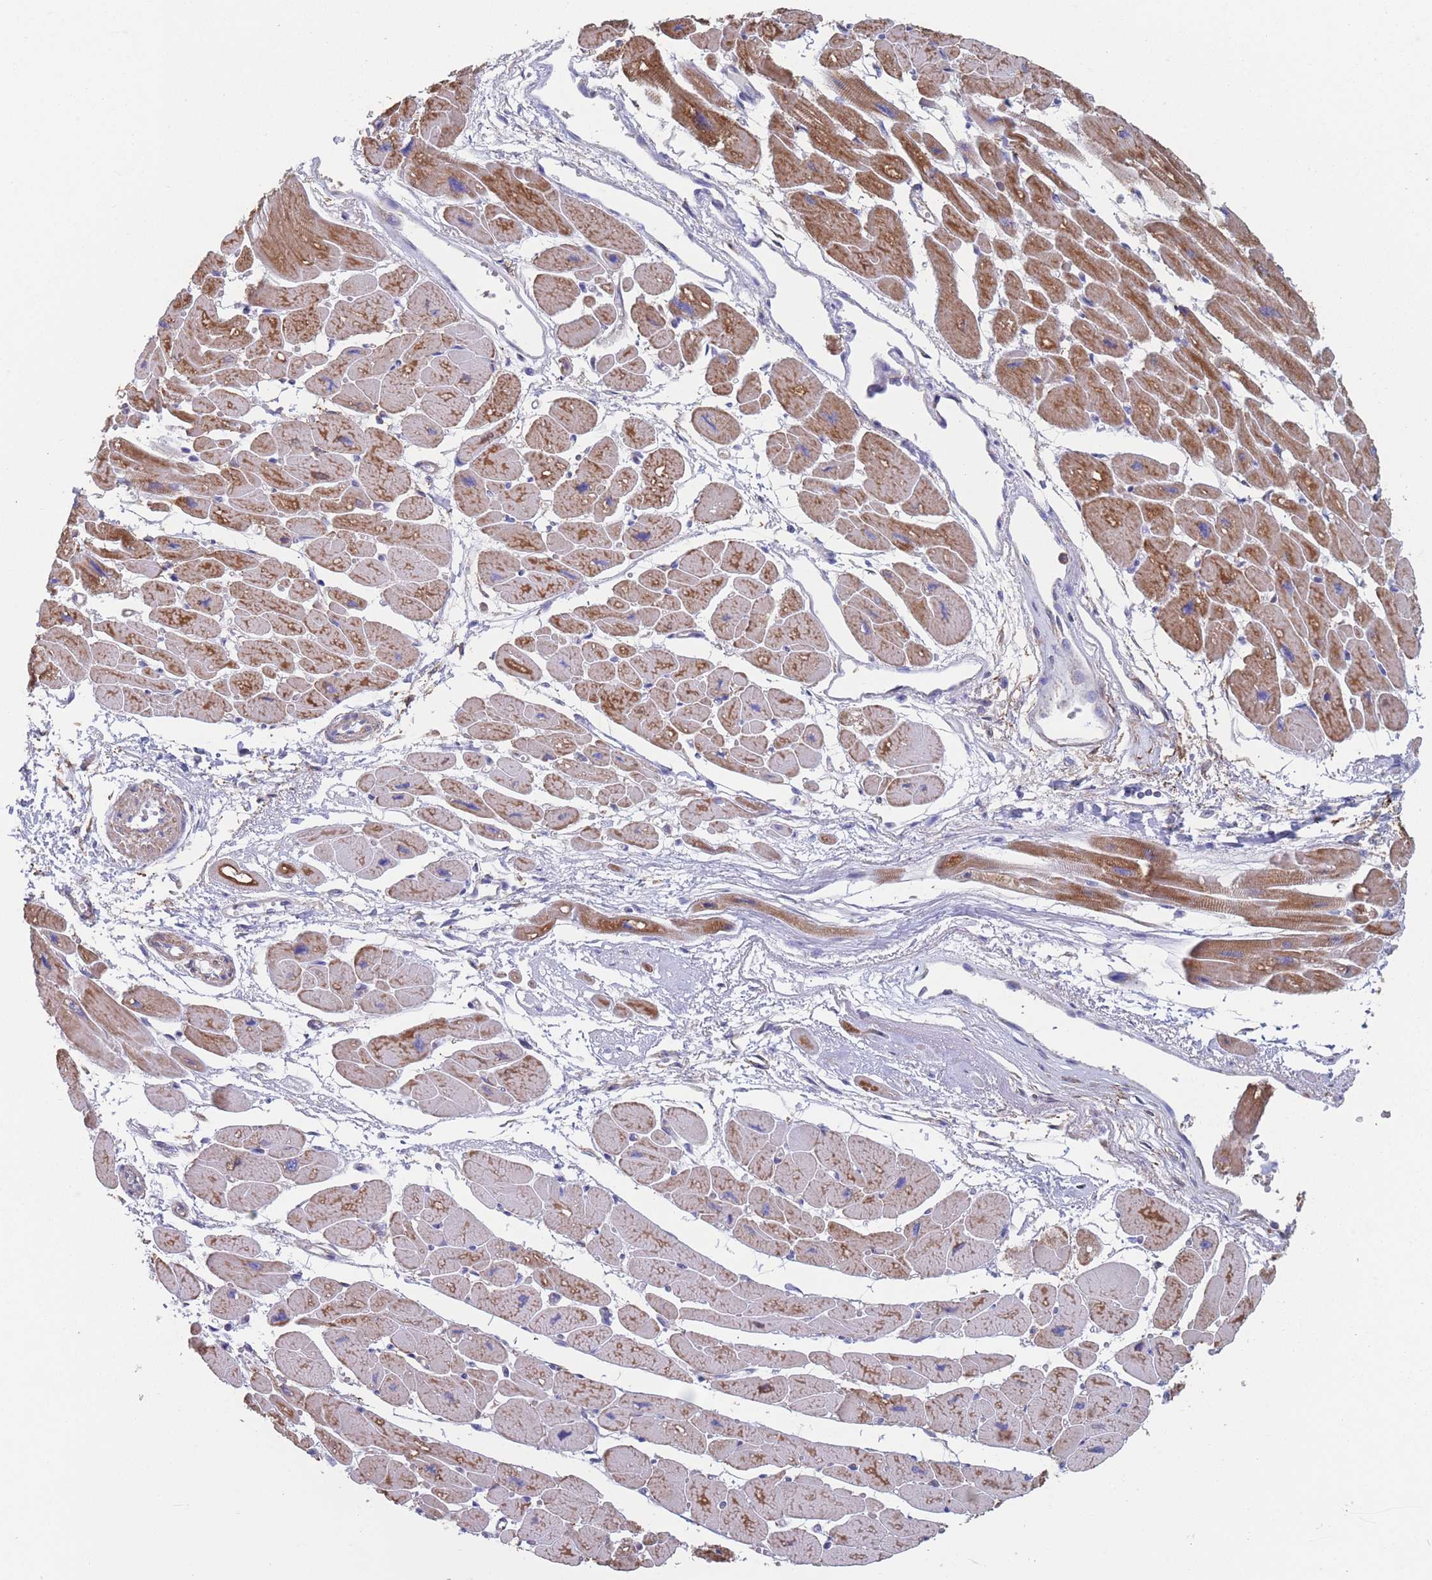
{"staining": {"intensity": "moderate", "quantity": ">75%", "location": "cytoplasmic/membranous"}, "tissue": "heart muscle", "cell_type": "Cardiomyocytes", "image_type": "normal", "snomed": [{"axis": "morphology", "description": "Normal tissue, NOS"}, {"axis": "topography", "description": "Heart"}], "caption": "Heart muscle was stained to show a protein in brown. There is medium levels of moderate cytoplasmic/membranous staining in about >75% of cardiomyocytes. (DAB = brown stain, brightfield microscopy at high magnification).", "gene": "ADH1A", "patient": {"sex": "female", "age": 54}}